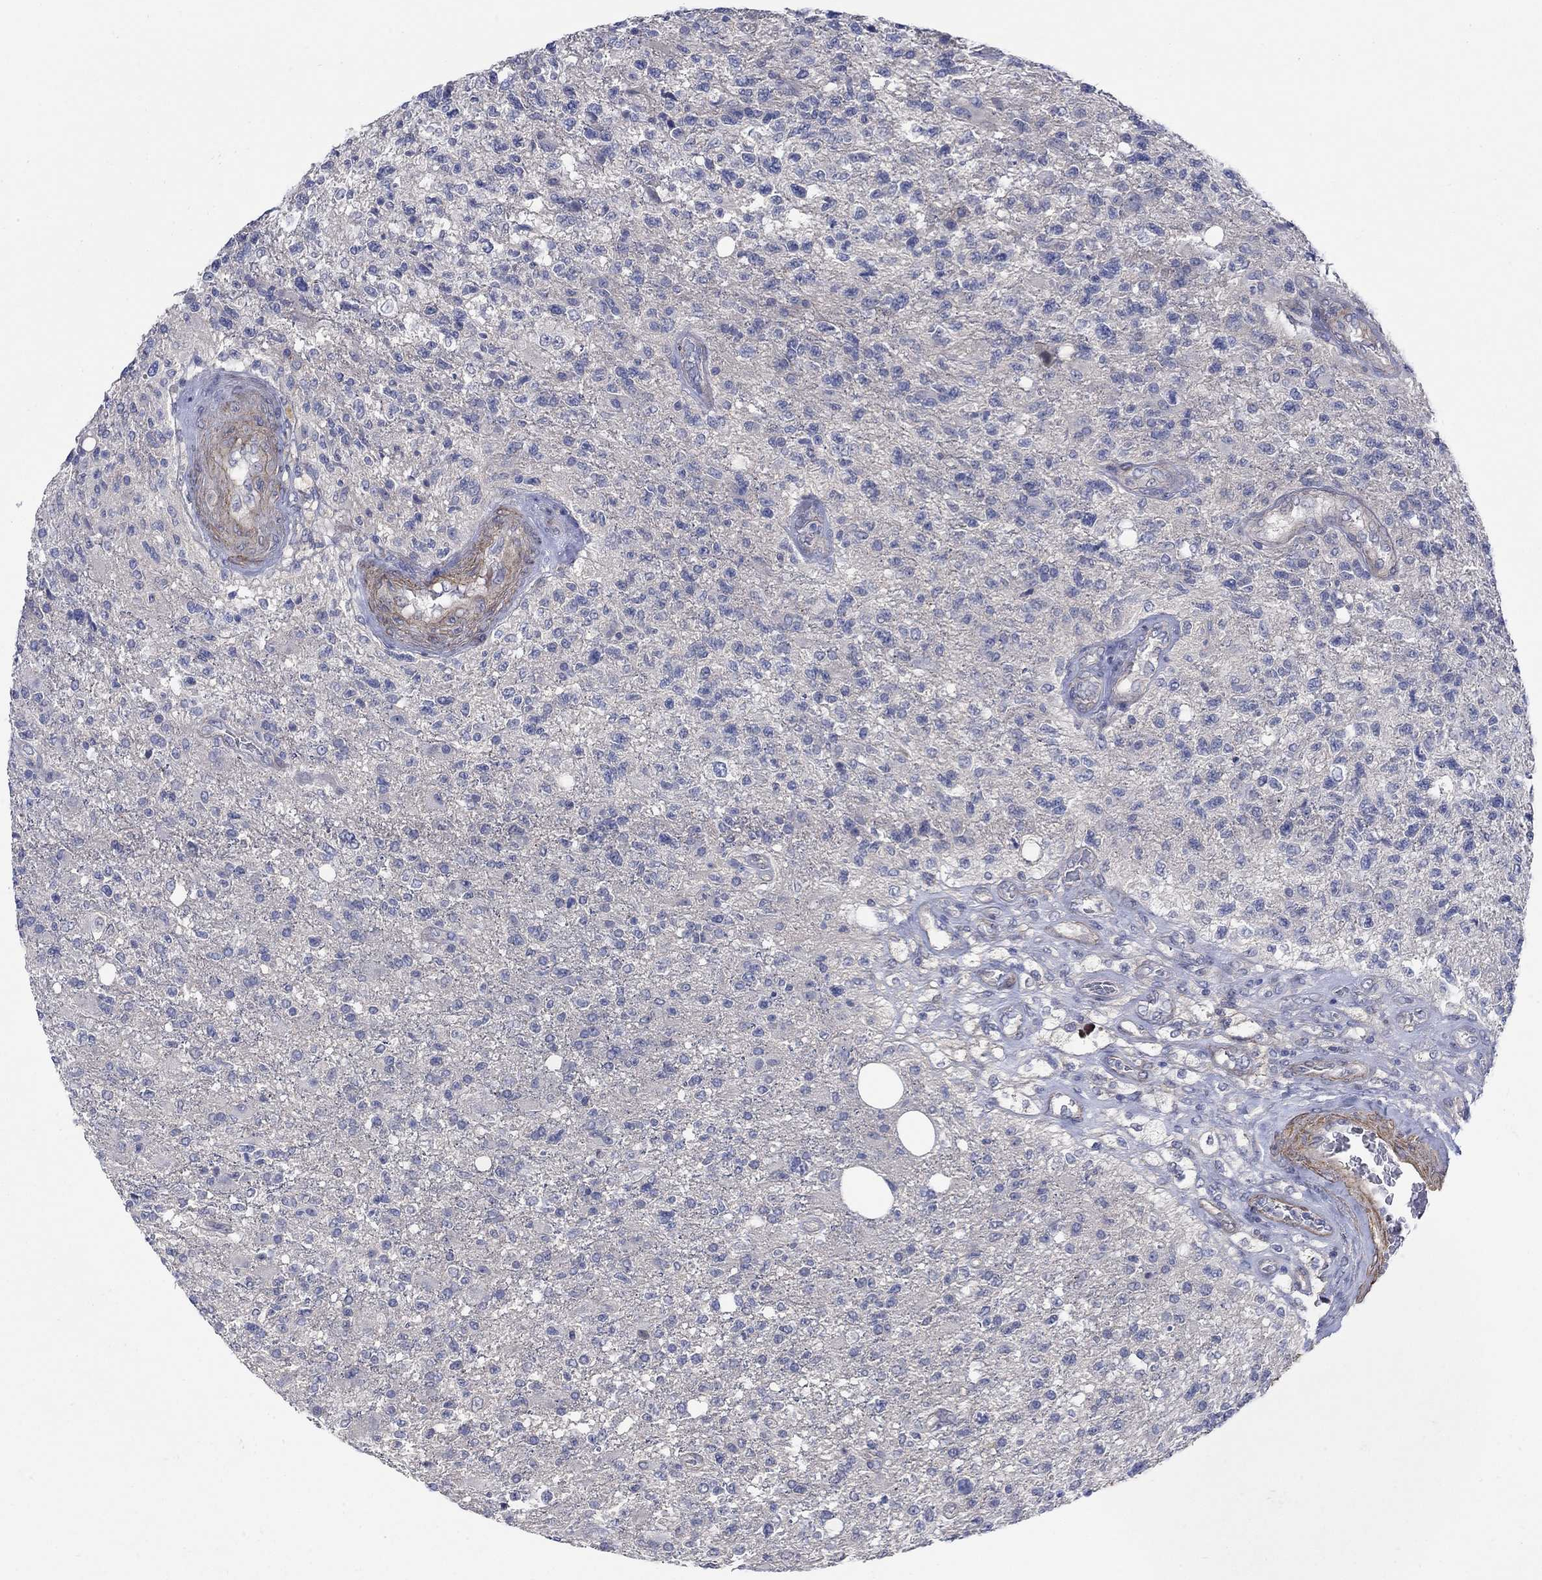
{"staining": {"intensity": "negative", "quantity": "none", "location": "none"}, "tissue": "glioma", "cell_type": "Tumor cells", "image_type": "cancer", "snomed": [{"axis": "morphology", "description": "Glioma, malignant, High grade"}, {"axis": "topography", "description": "Brain"}], "caption": "The photomicrograph displays no staining of tumor cells in glioma.", "gene": "SCN7A", "patient": {"sex": "male", "age": 56}}